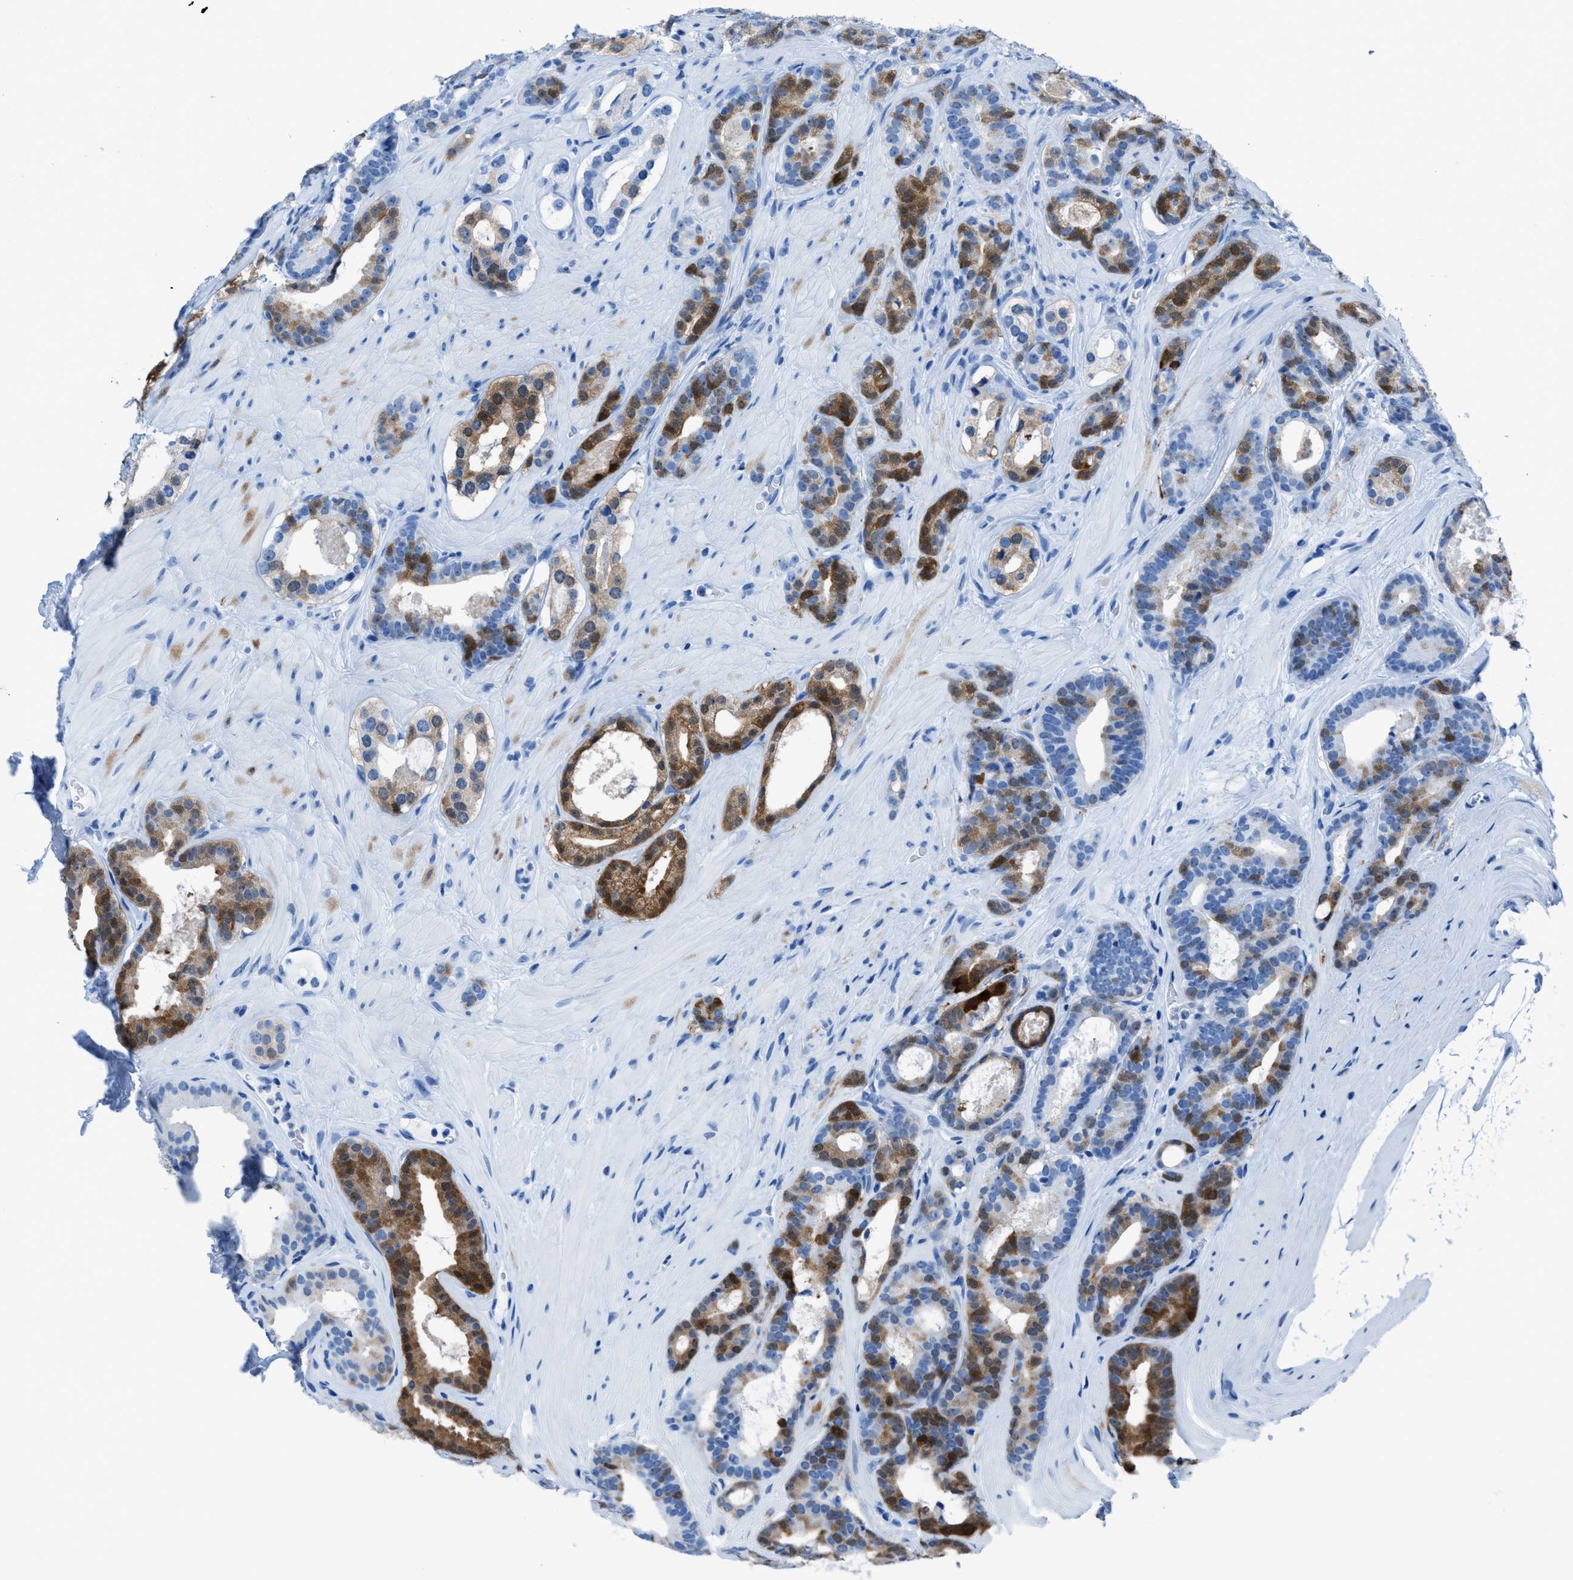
{"staining": {"intensity": "moderate", "quantity": "25%-75%", "location": "cytoplasmic/membranous,nuclear"}, "tissue": "prostate cancer", "cell_type": "Tumor cells", "image_type": "cancer", "snomed": [{"axis": "morphology", "description": "Adenocarcinoma, High grade"}, {"axis": "topography", "description": "Prostate"}], "caption": "This histopathology image reveals immunohistochemistry (IHC) staining of prostate cancer, with medium moderate cytoplasmic/membranous and nuclear expression in about 25%-75% of tumor cells.", "gene": "CDKN2A", "patient": {"sex": "male", "age": 60}}